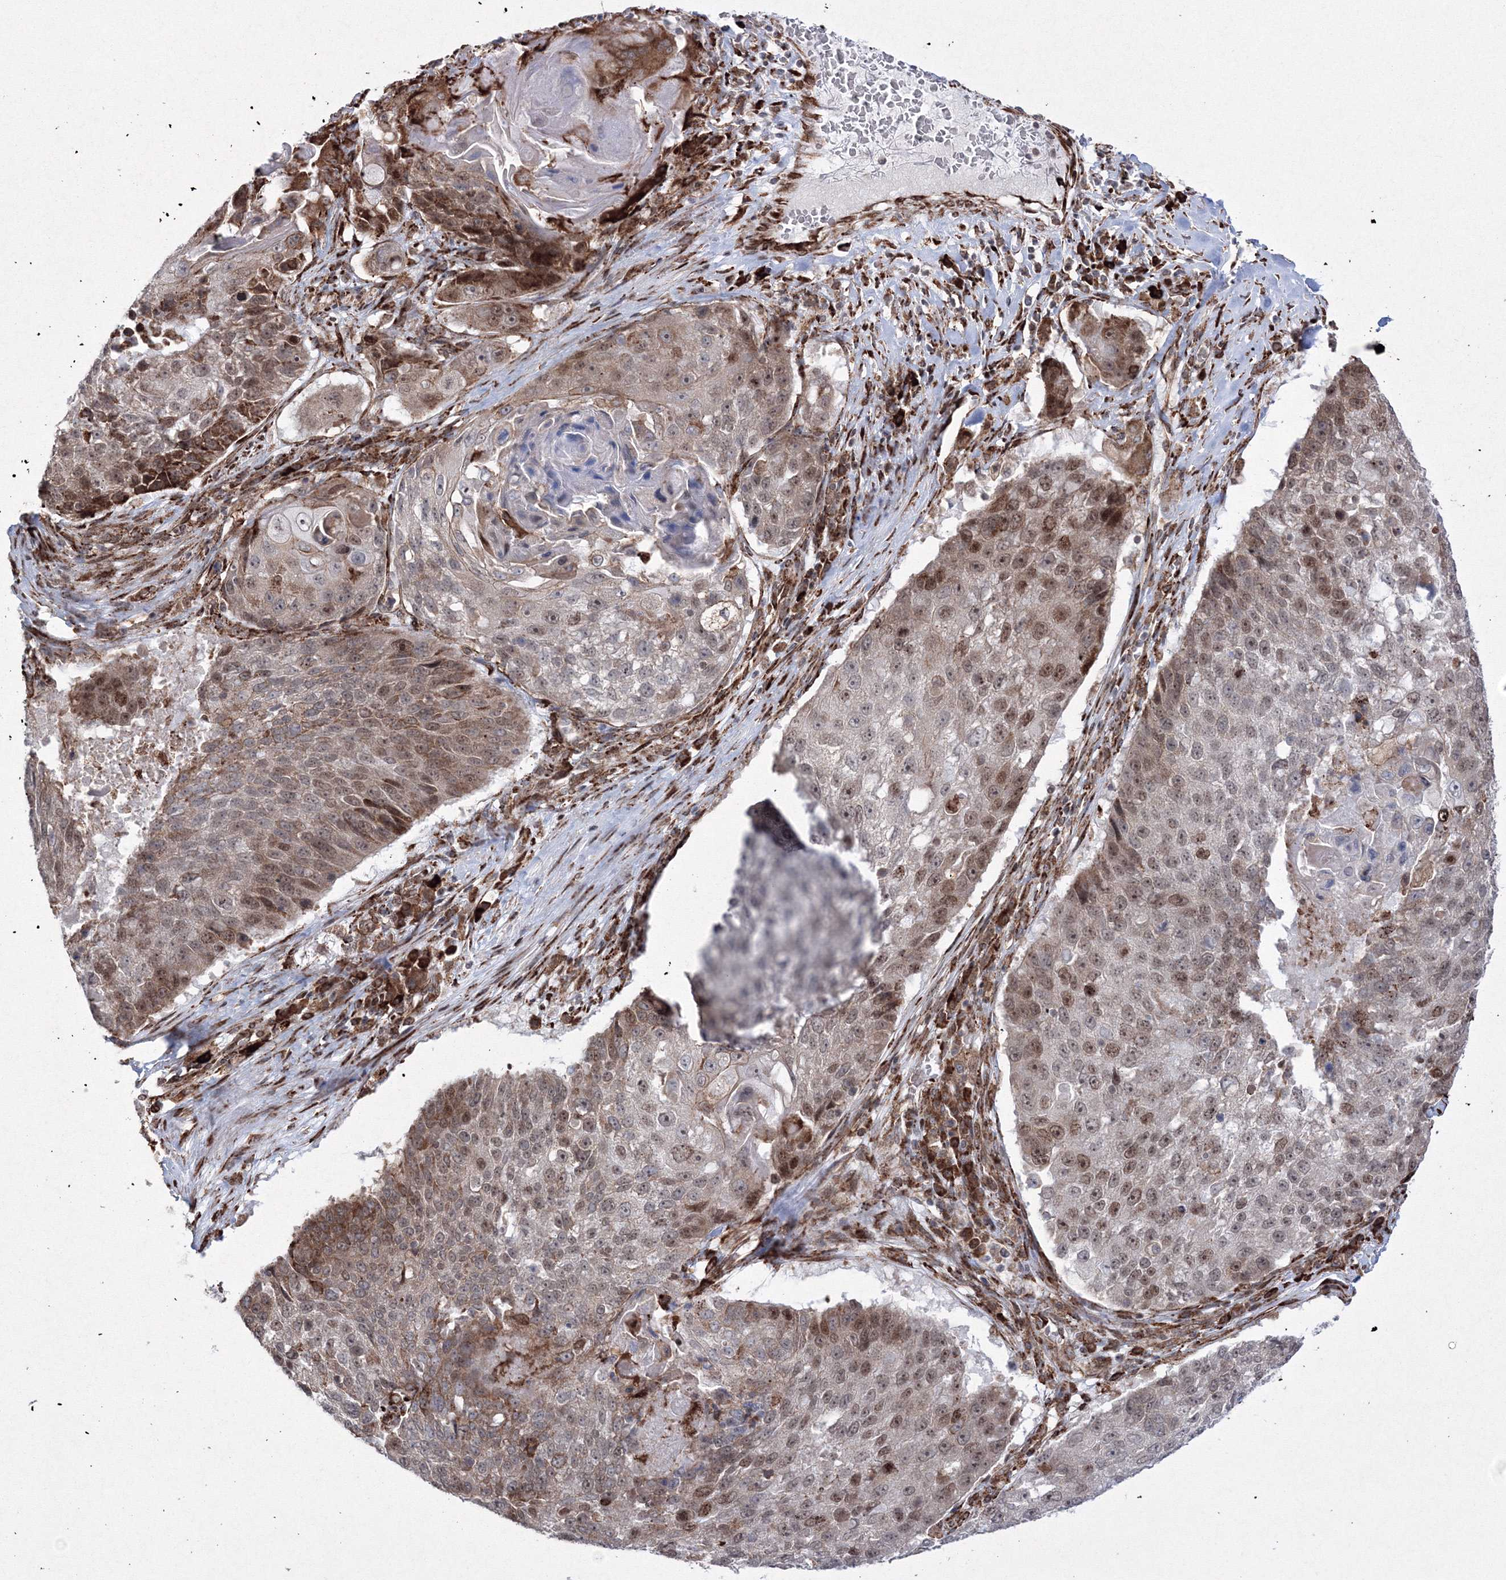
{"staining": {"intensity": "moderate", "quantity": ">75%", "location": "cytoplasmic/membranous,nuclear"}, "tissue": "lung cancer", "cell_type": "Tumor cells", "image_type": "cancer", "snomed": [{"axis": "morphology", "description": "Squamous cell carcinoma, NOS"}, {"axis": "topography", "description": "Lung"}], "caption": "Protein expression analysis of human lung cancer (squamous cell carcinoma) reveals moderate cytoplasmic/membranous and nuclear positivity in about >75% of tumor cells.", "gene": "EFCAB12", "patient": {"sex": "male", "age": 61}}